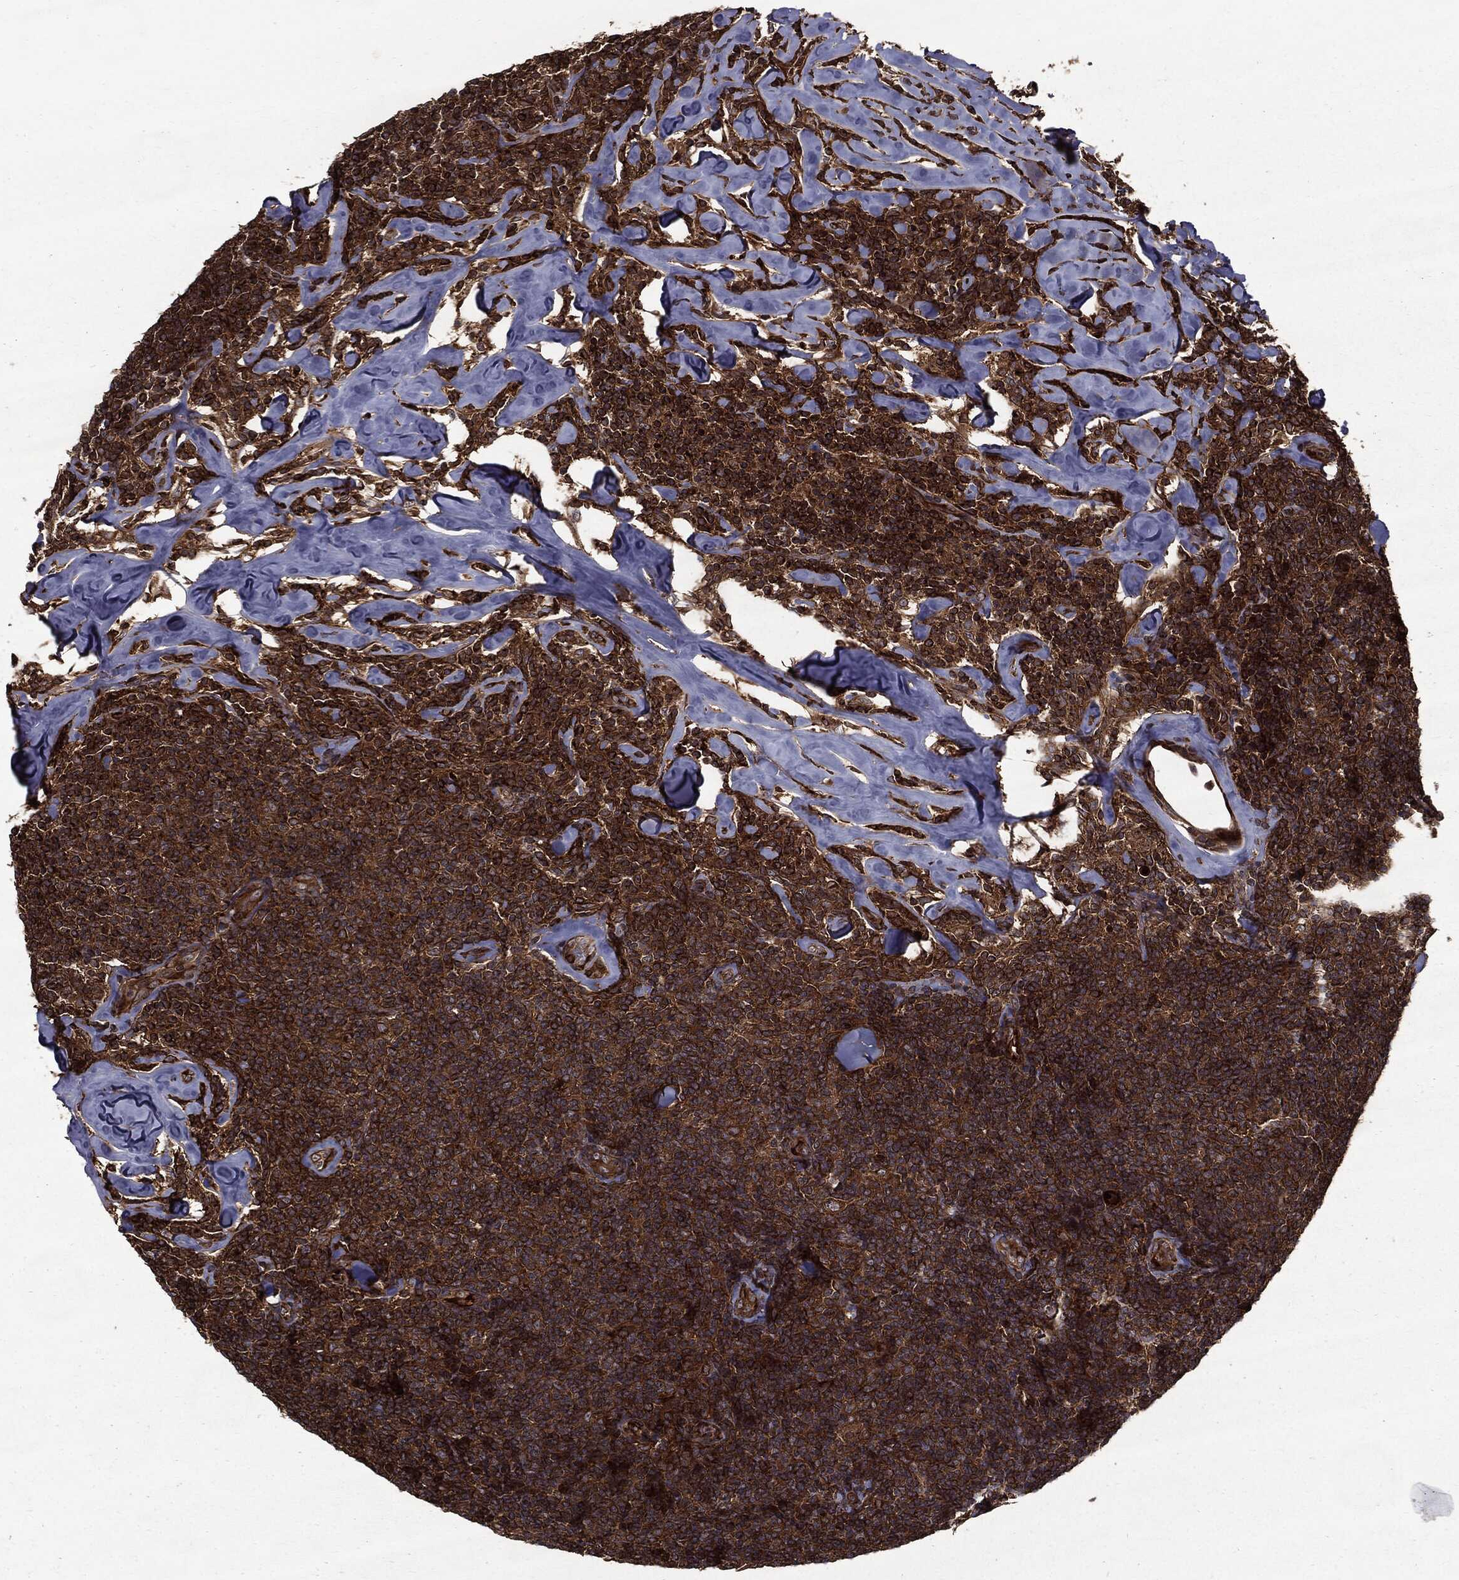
{"staining": {"intensity": "moderate", "quantity": ">75%", "location": "cytoplasmic/membranous"}, "tissue": "lymphoma", "cell_type": "Tumor cells", "image_type": "cancer", "snomed": [{"axis": "morphology", "description": "Malignant lymphoma, non-Hodgkin's type, Low grade"}, {"axis": "topography", "description": "Lymph node"}], "caption": "DAB (3,3'-diaminobenzidine) immunohistochemical staining of malignant lymphoma, non-Hodgkin's type (low-grade) exhibits moderate cytoplasmic/membranous protein staining in approximately >75% of tumor cells.", "gene": "HTT", "patient": {"sex": "female", "age": 56}}